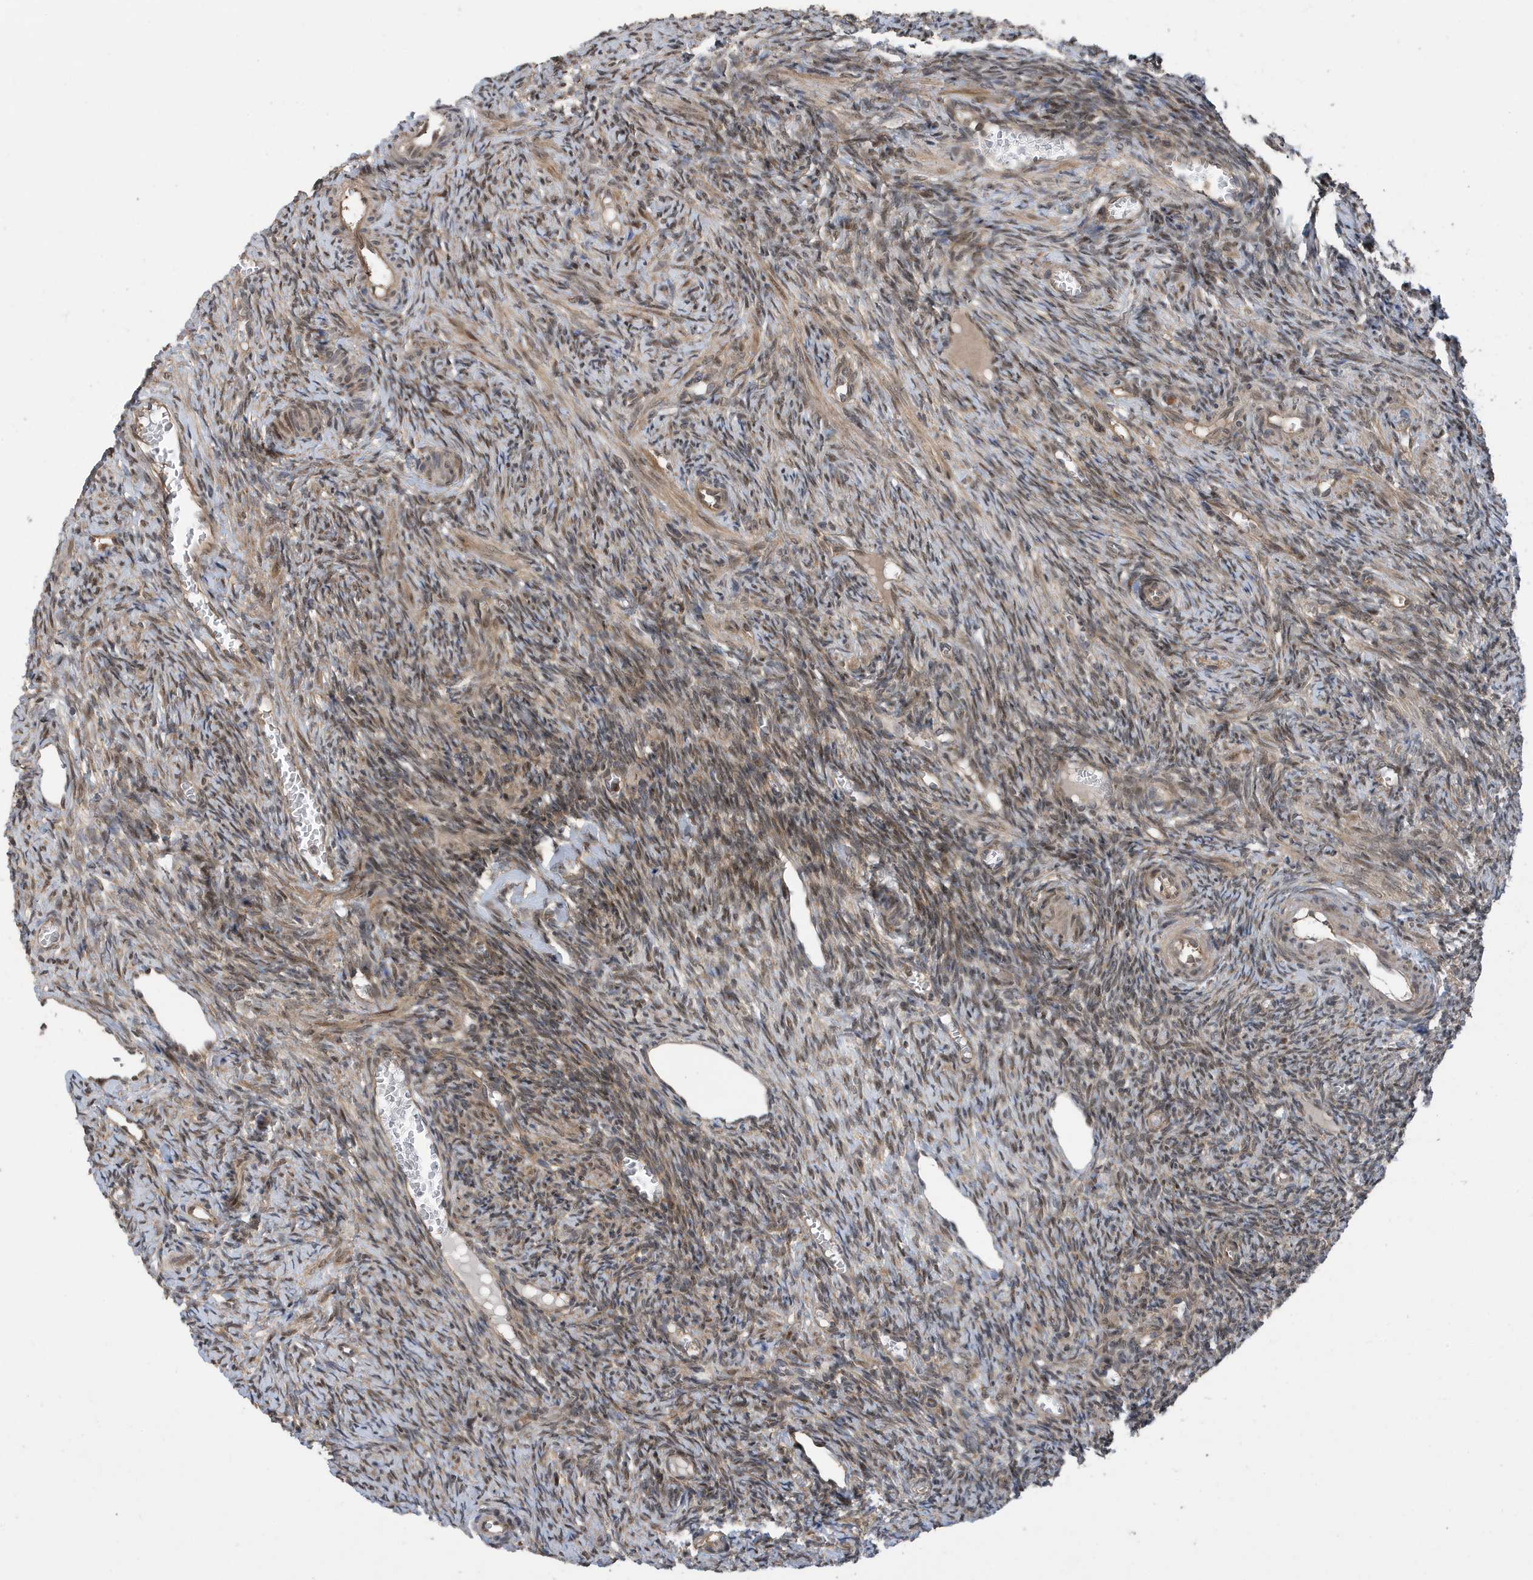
{"staining": {"intensity": "moderate", "quantity": ">75%", "location": "nuclear"}, "tissue": "ovary", "cell_type": "Follicle cells", "image_type": "normal", "snomed": [{"axis": "morphology", "description": "Normal tissue, NOS"}, {"axis": "topography", "description": "Ovary"}], "caption": "An image of ovary stained for a protein shows moderate nuclear brown staining in follicle cells.", "gene": "UBQLN1", "patient": {"sex": "female", "age": 27}}